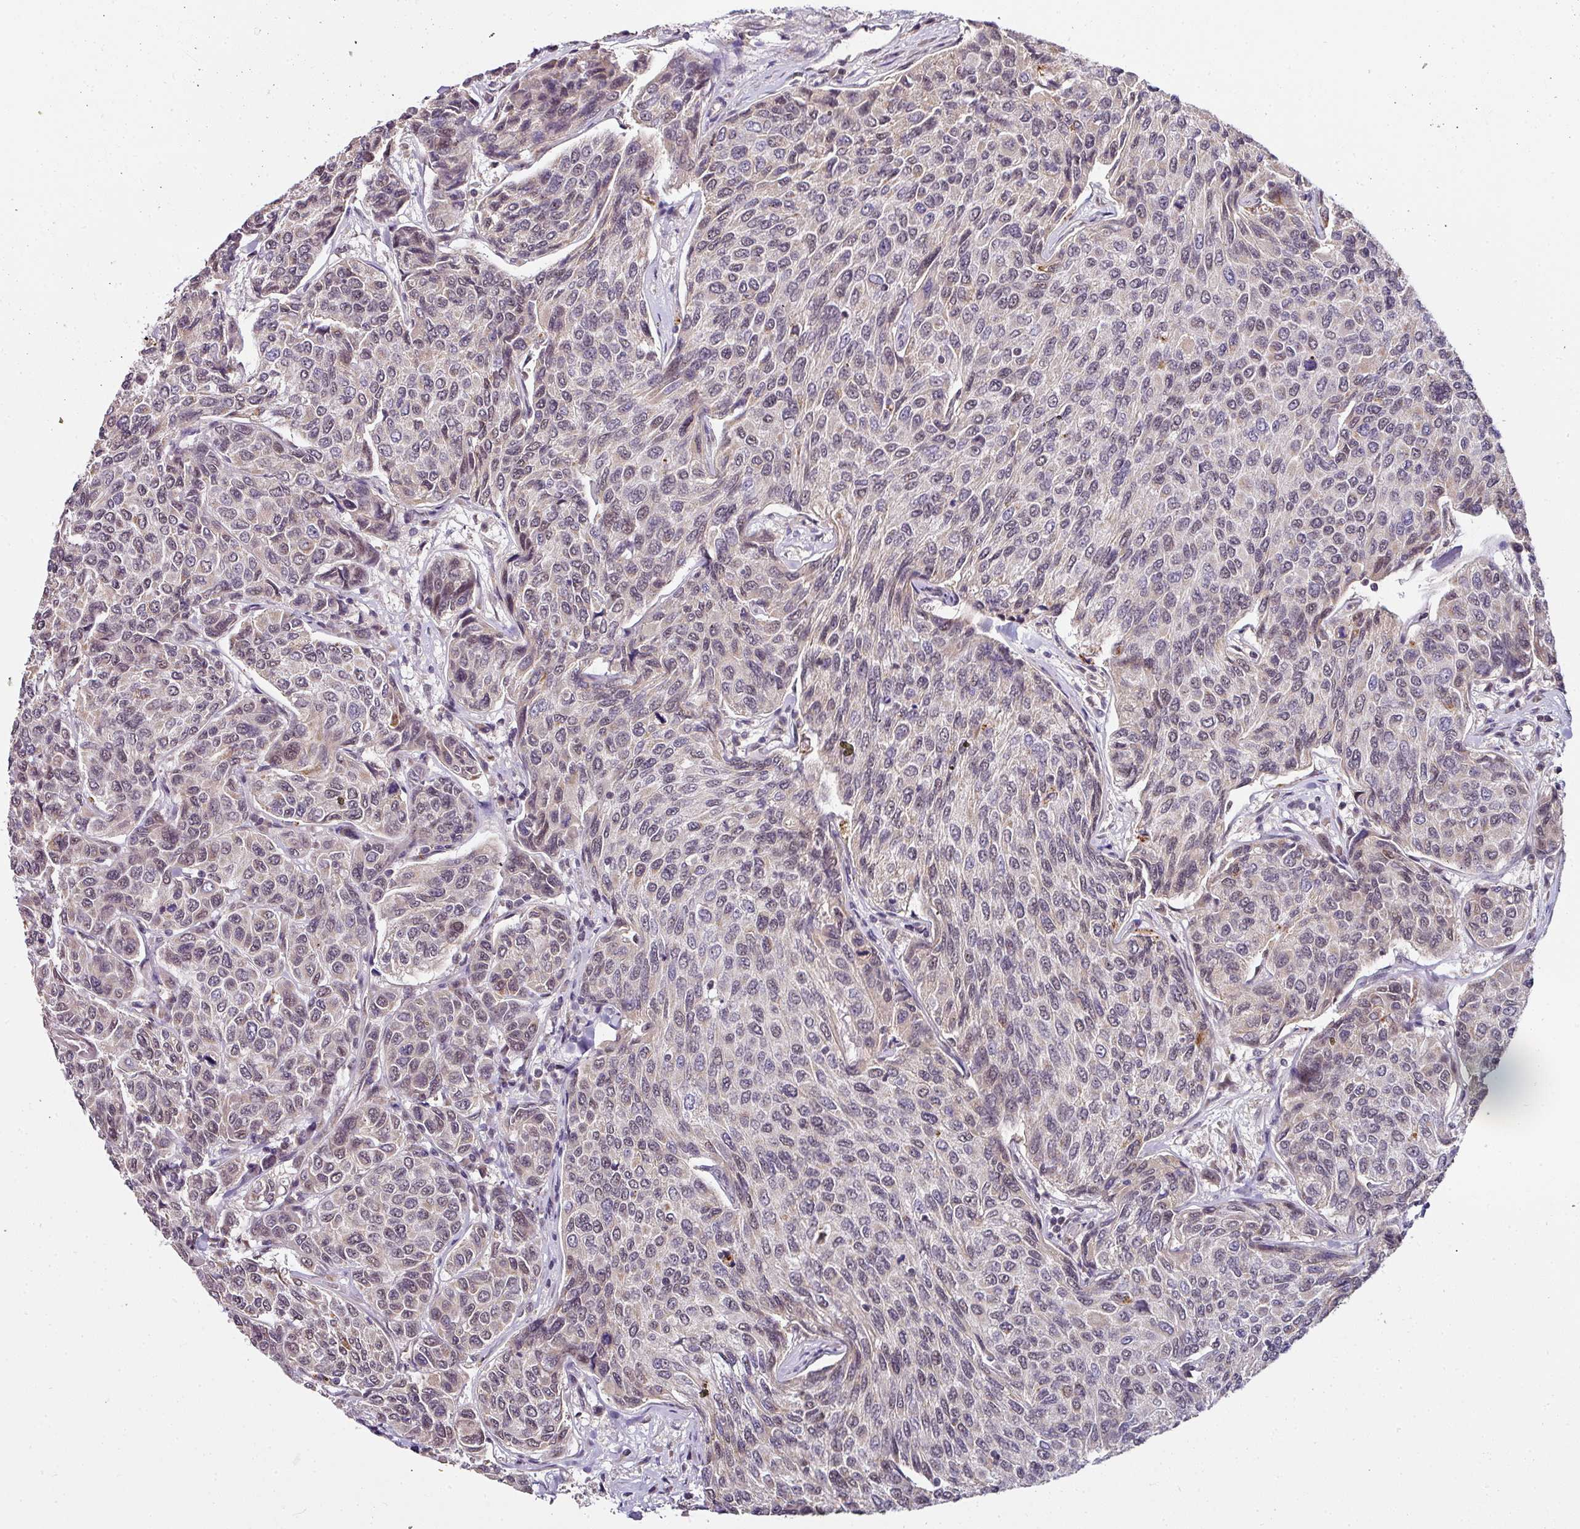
{"staining": {"intensity": "negative", "quantity": "none", "location": "none"}, "tissue": "breast cancer", "cell_type": "Tumor cells", "image_type": "cancer", "snomed": [{"axis": "morphology", "description": "Duct carcinoma"}, {"axis": "topography", "description": "Breast"}], "caption": "An IHC image of breast cancer (infiltrating ductal carcinoma) is shown. There is no staining in tumor cells of breast cancer (infiltrating ductal carcinoma). The staining was performed using DAB to visualize the protein expression in brown, while the nuclei were stained in blue with hematoxylin (Magnification: 20x).", "gene": "NAPSA", "patient": {"sex": "female", "age": 55}}